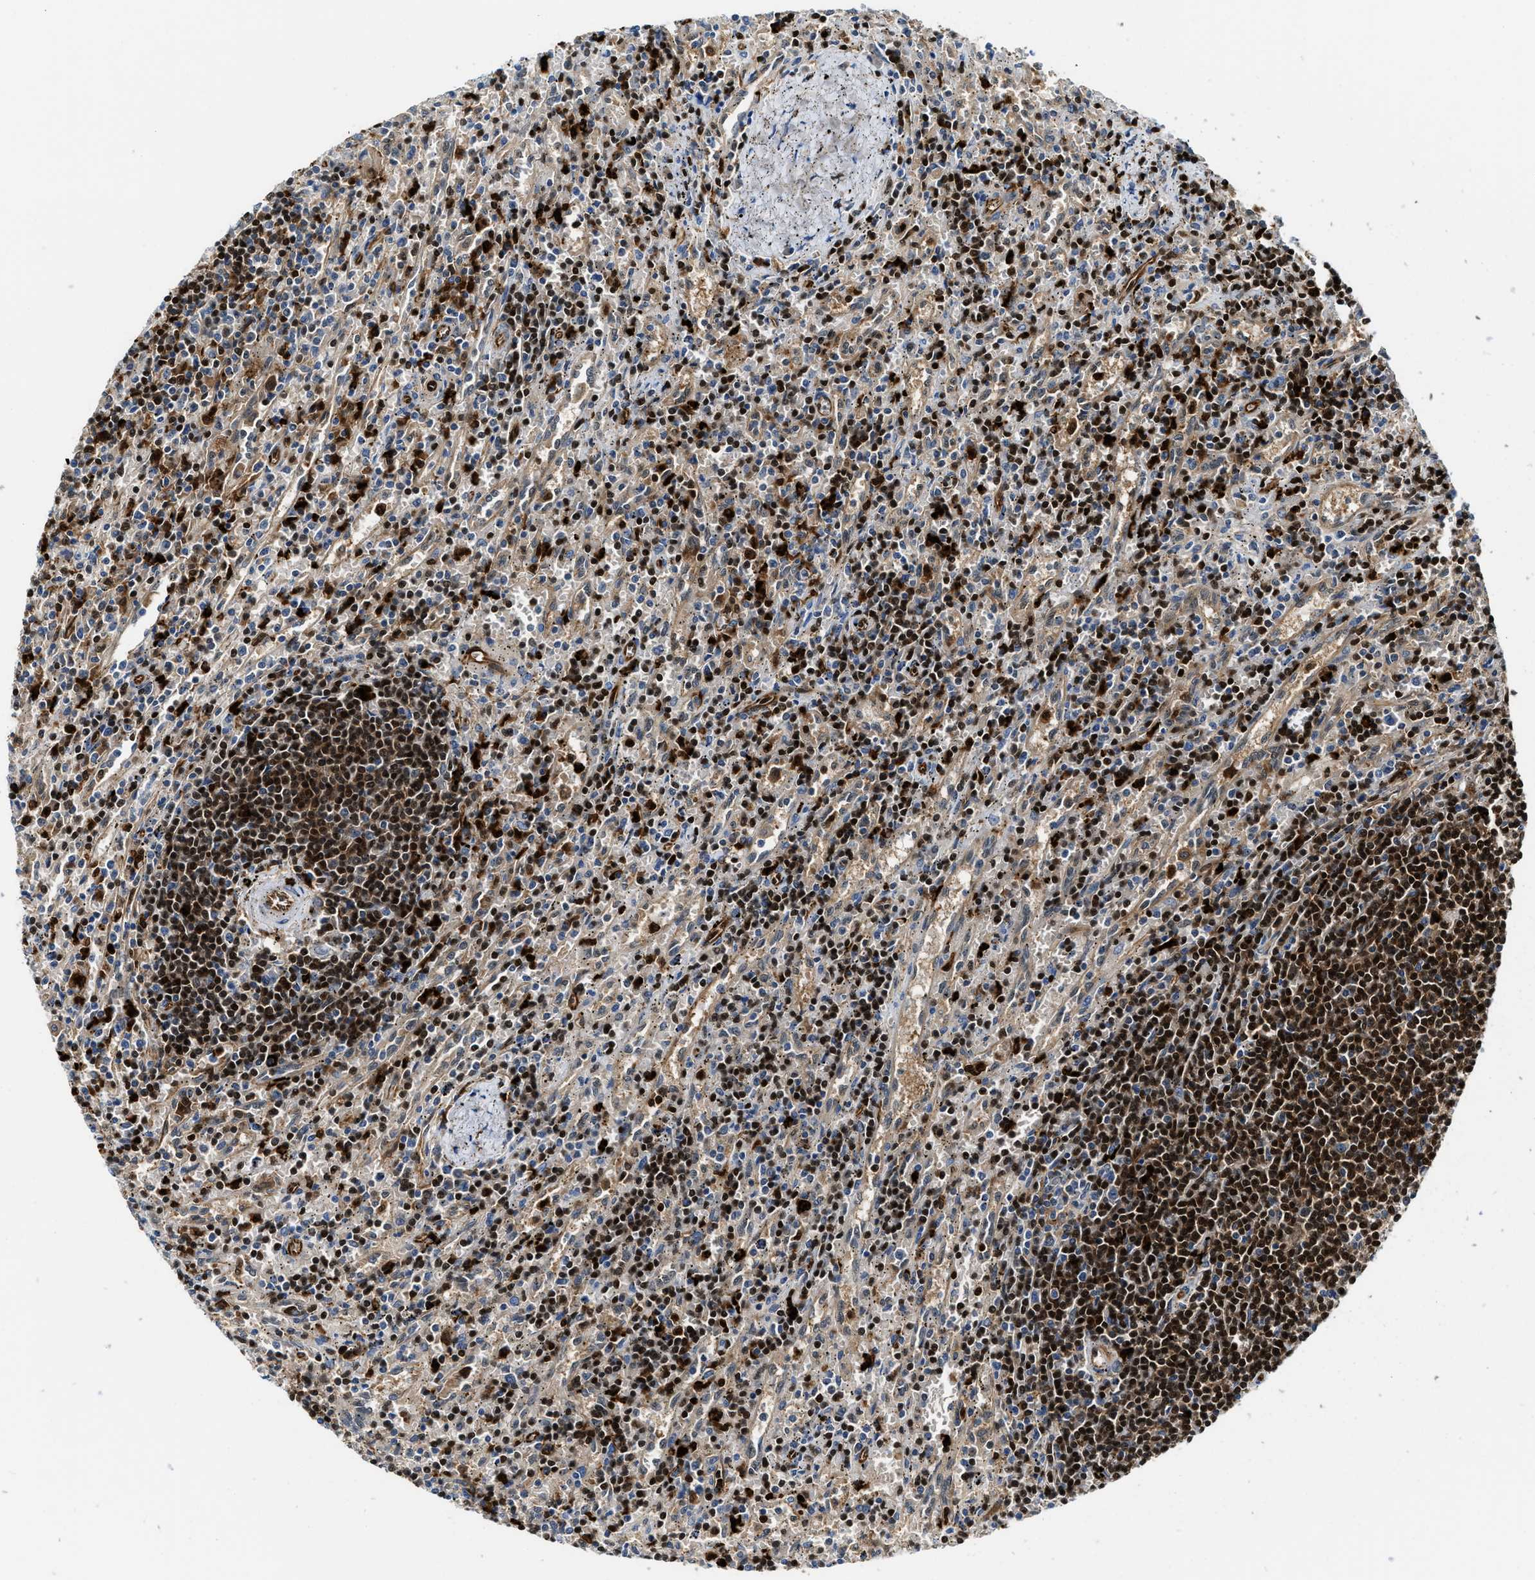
{"staining": {"intensity": "strong", "quantity": "25%-75%", "location": "nuclear"}, "tissue": "lymphoma", "cell_type": "Tumor cells", "image_type": "cancer", "snomed": [{"axis": "morphology", "description": "Malignant lymphoma, non-Hodgkin's type, Low grade"}, {"axis": "topography", "description": "Spleen"}], "caption": "A high amount of strong nuclear positivity is appreciated in about 25%-75% of tumor cells in lymphoma tissue. (Brightfield microscopy of DAB IHC at high magnification).", "gene": "LTA4H", "patient": {"sex": "male", "age": 76}}